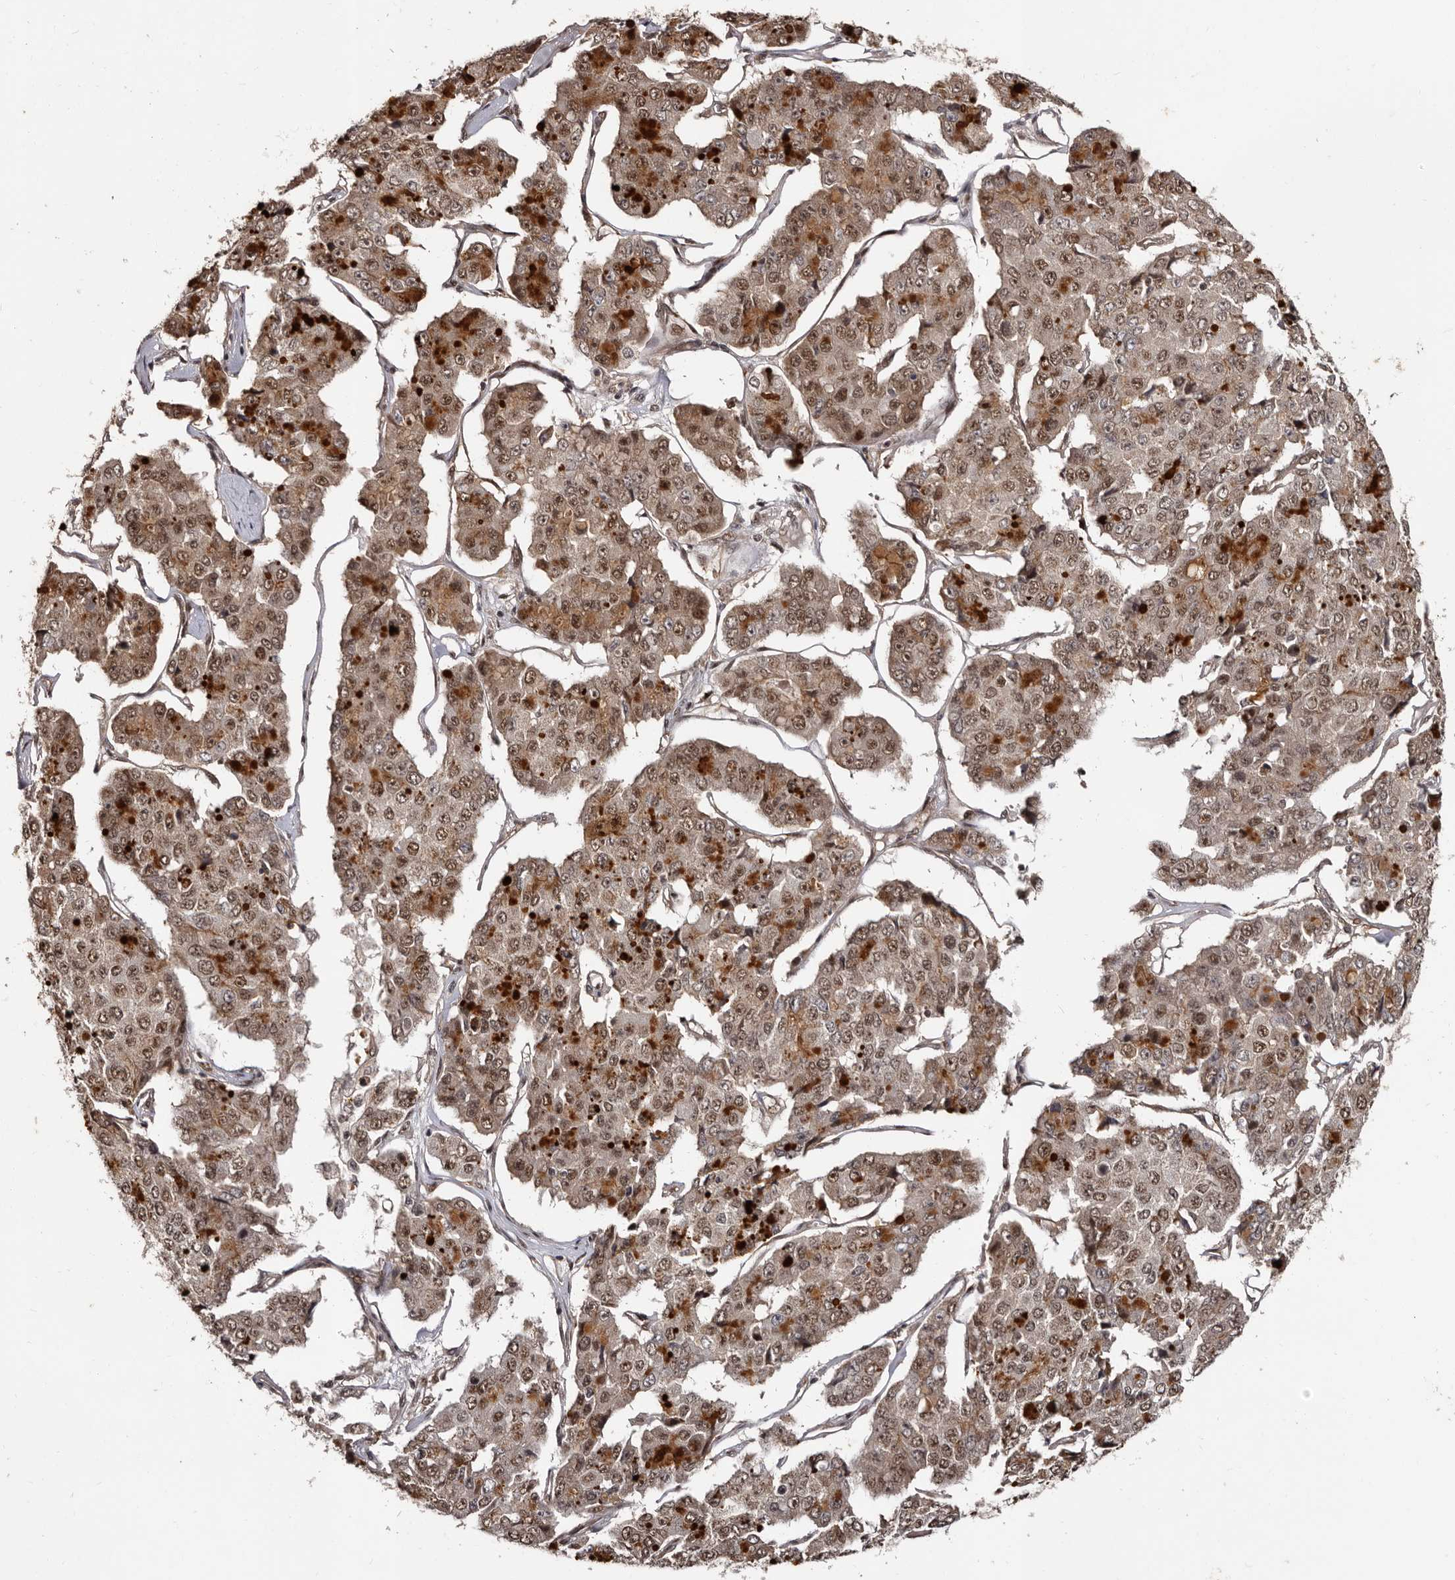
{"staining": {"intensity": "moderate", "quantity": ">75%", "location": "cytoplasmic/membranous,nuclear"}, "tissue": "pancreatic cancer", "cell_type": "Tumor cells", "image_type": "cancer", "snomed": [{"axis": "morphology", "description": "Adenocarcinoma, NOS"}, {"axis": "topography", "description": "Pancreas"}], "caption": "Pancreatic cancer (adenocarcinoma) tissue demonstrates moderate cytoplasmic/membranous and nuclear positivity in about >75% of tumor cells, visualized by immunohistochemistry.", "gene": "TBC1D22B", "patient": {"sex": "male", "age": 50}}